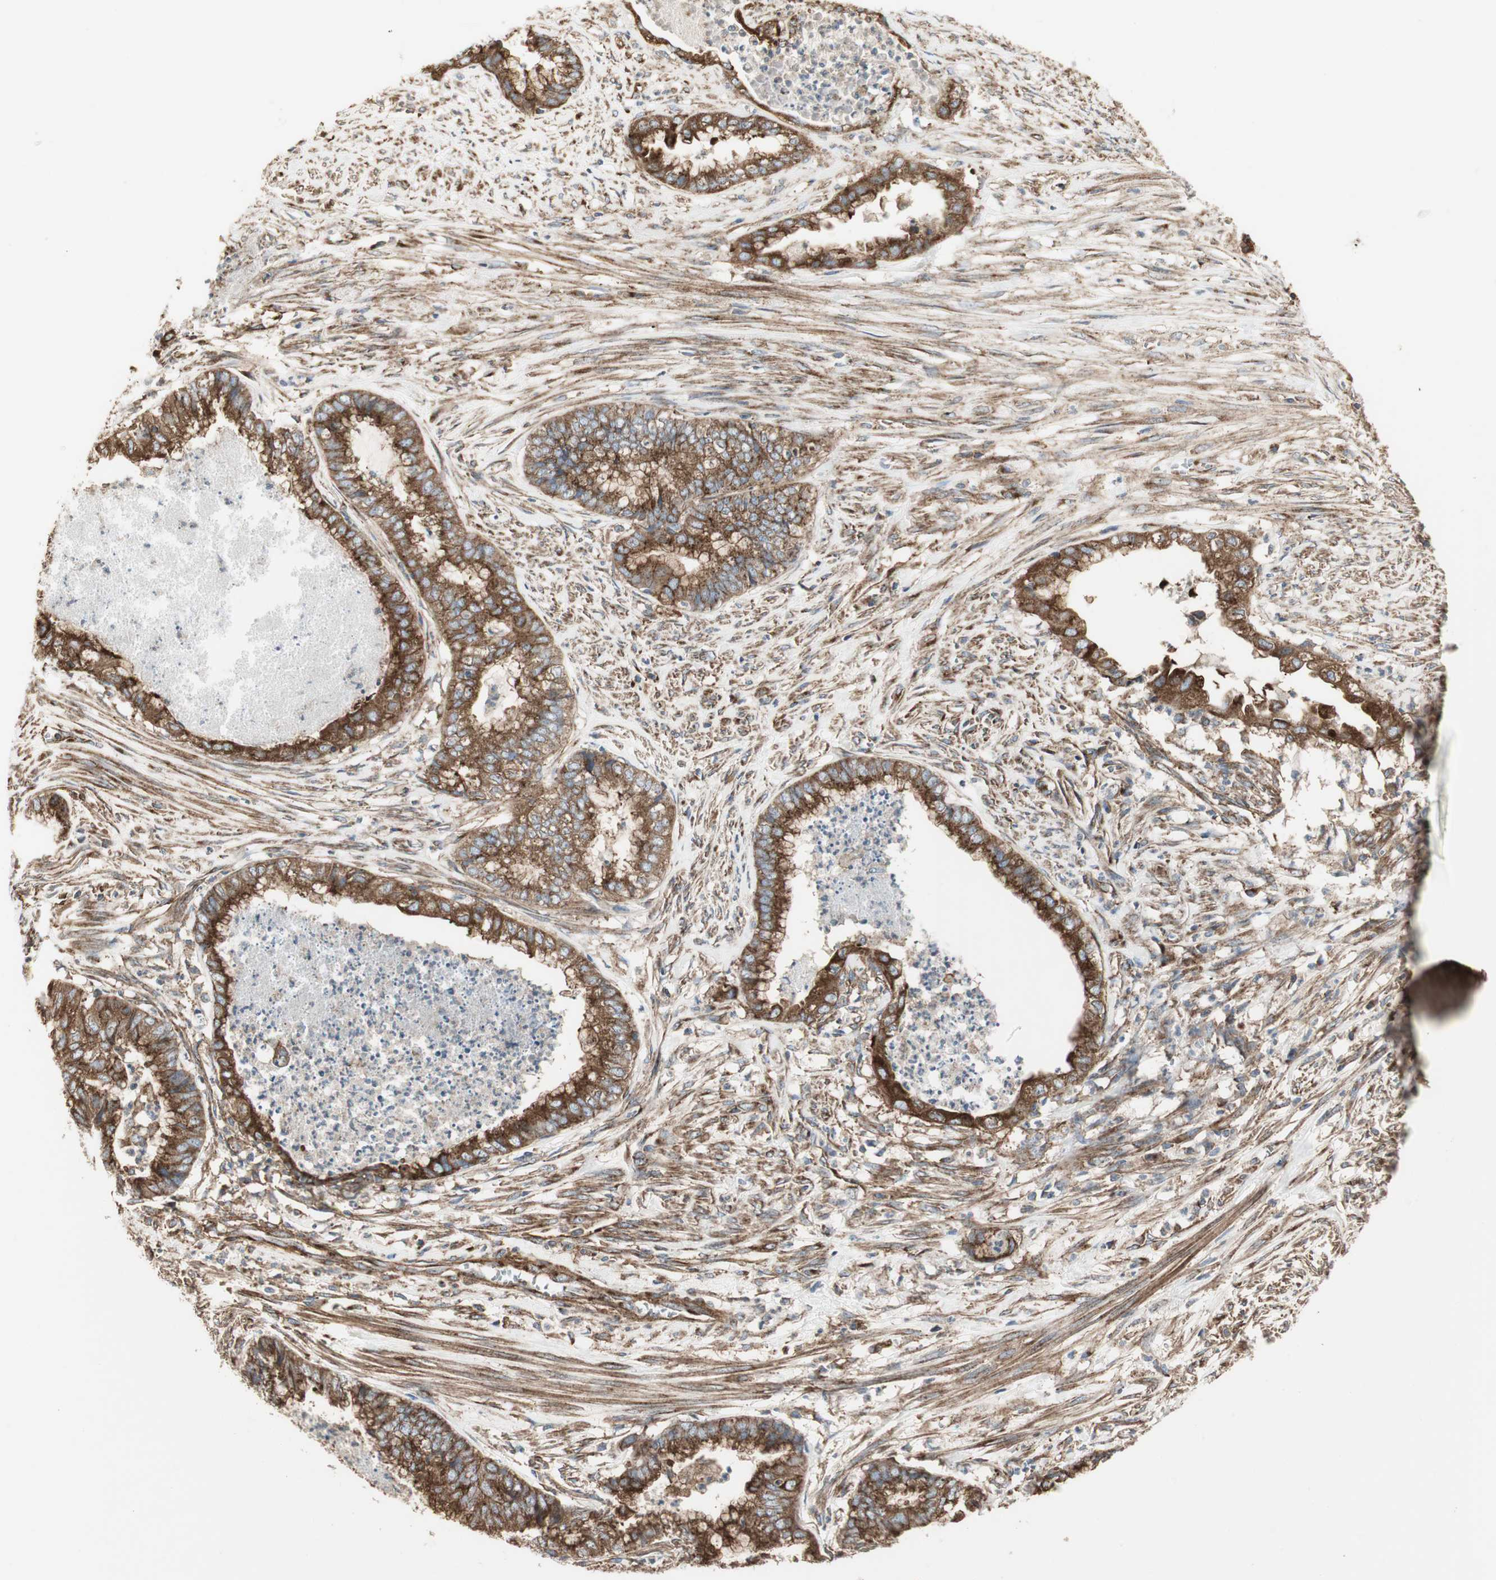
{"staining": {"intensity": "strong", "quantity": ">75%", "location": "cytoplasmic/membranous"}, "tissue": "endometrial cancer", "cell_type": "Tumor cells", "image_type": "cancer", "snomed": [{"axis": "morphology", "description": "Necrosis, NOS"}, {"axis": "morphology", "description": "Adenocarcinoma, NOS"}, {"axis": "topography", "description": "Endometrium"}], "caption": "The photomicrograph demonstrates staining of endometrial cancer, revealing strong cytoplasmic/membranous protein expression (brown color) within tumor cells.", "gene": "H6PD", "patient": {"sex": "female", "age": 79}}